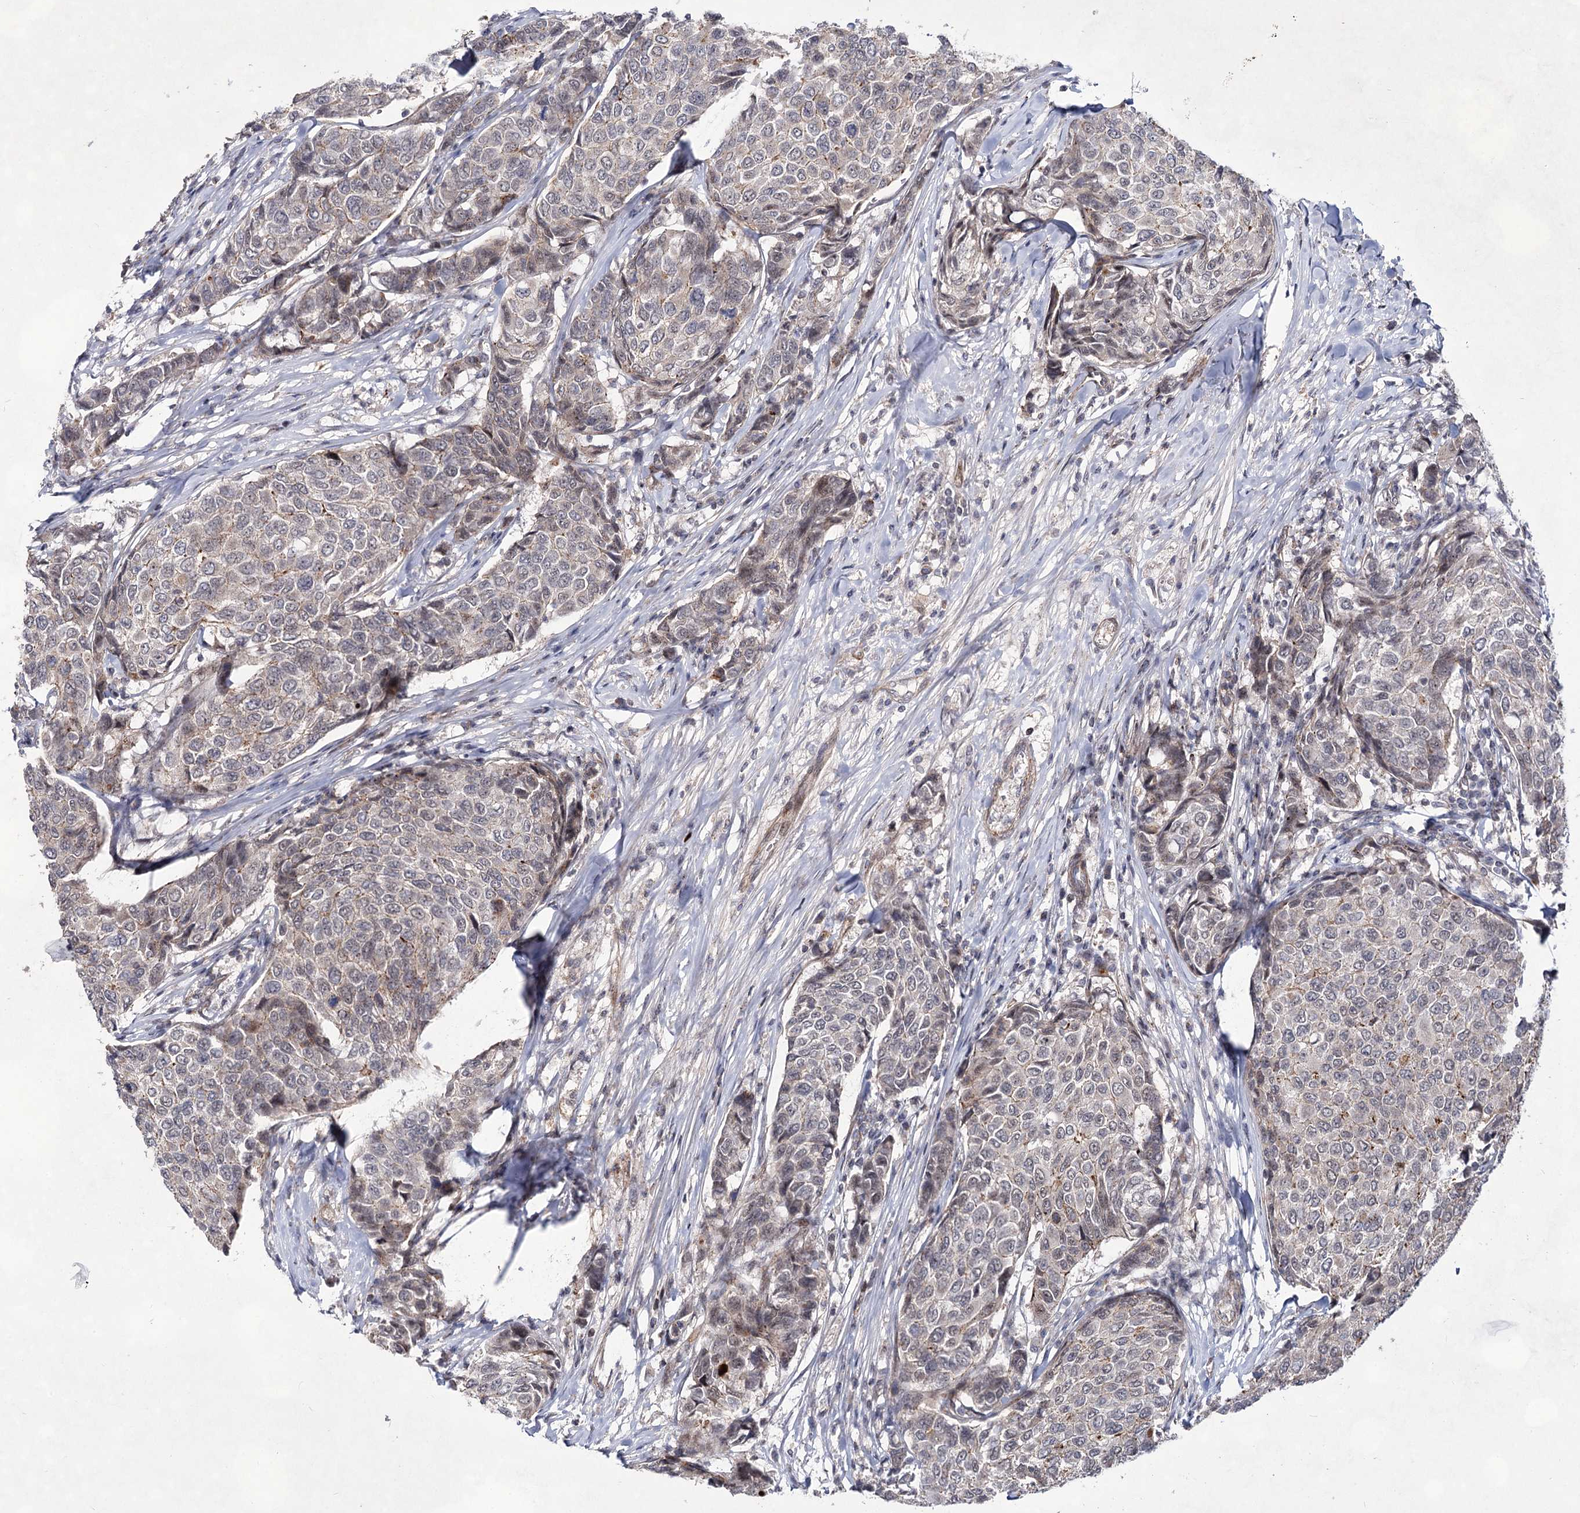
{"staining": {"intensity": "moderate", "quantity": "25%-75%", "location": "cytoplasmic/membranous"}, "tissue": "breast cancer", "cell_type": "Tumor cells", "image_type": "cancer", "snomed": [{"axis": "morphology", "description": "Duct carcinoma"}, {"axis": "topography", "description": "Breast"}], "caption": "Infiltrating ductal carcinoma (breast) tissue shows moderate cytoplasmic/membranous expression in about 25%-75% of tumor cells The staining is performed using DAB (3,3'-diaminobenzidine) brown chromogen to label protein expression. The nuclei are counter-stained blue using hematoxylin.", "gene": "ATL2", "patient": {"sex": "female", "age": 55}}